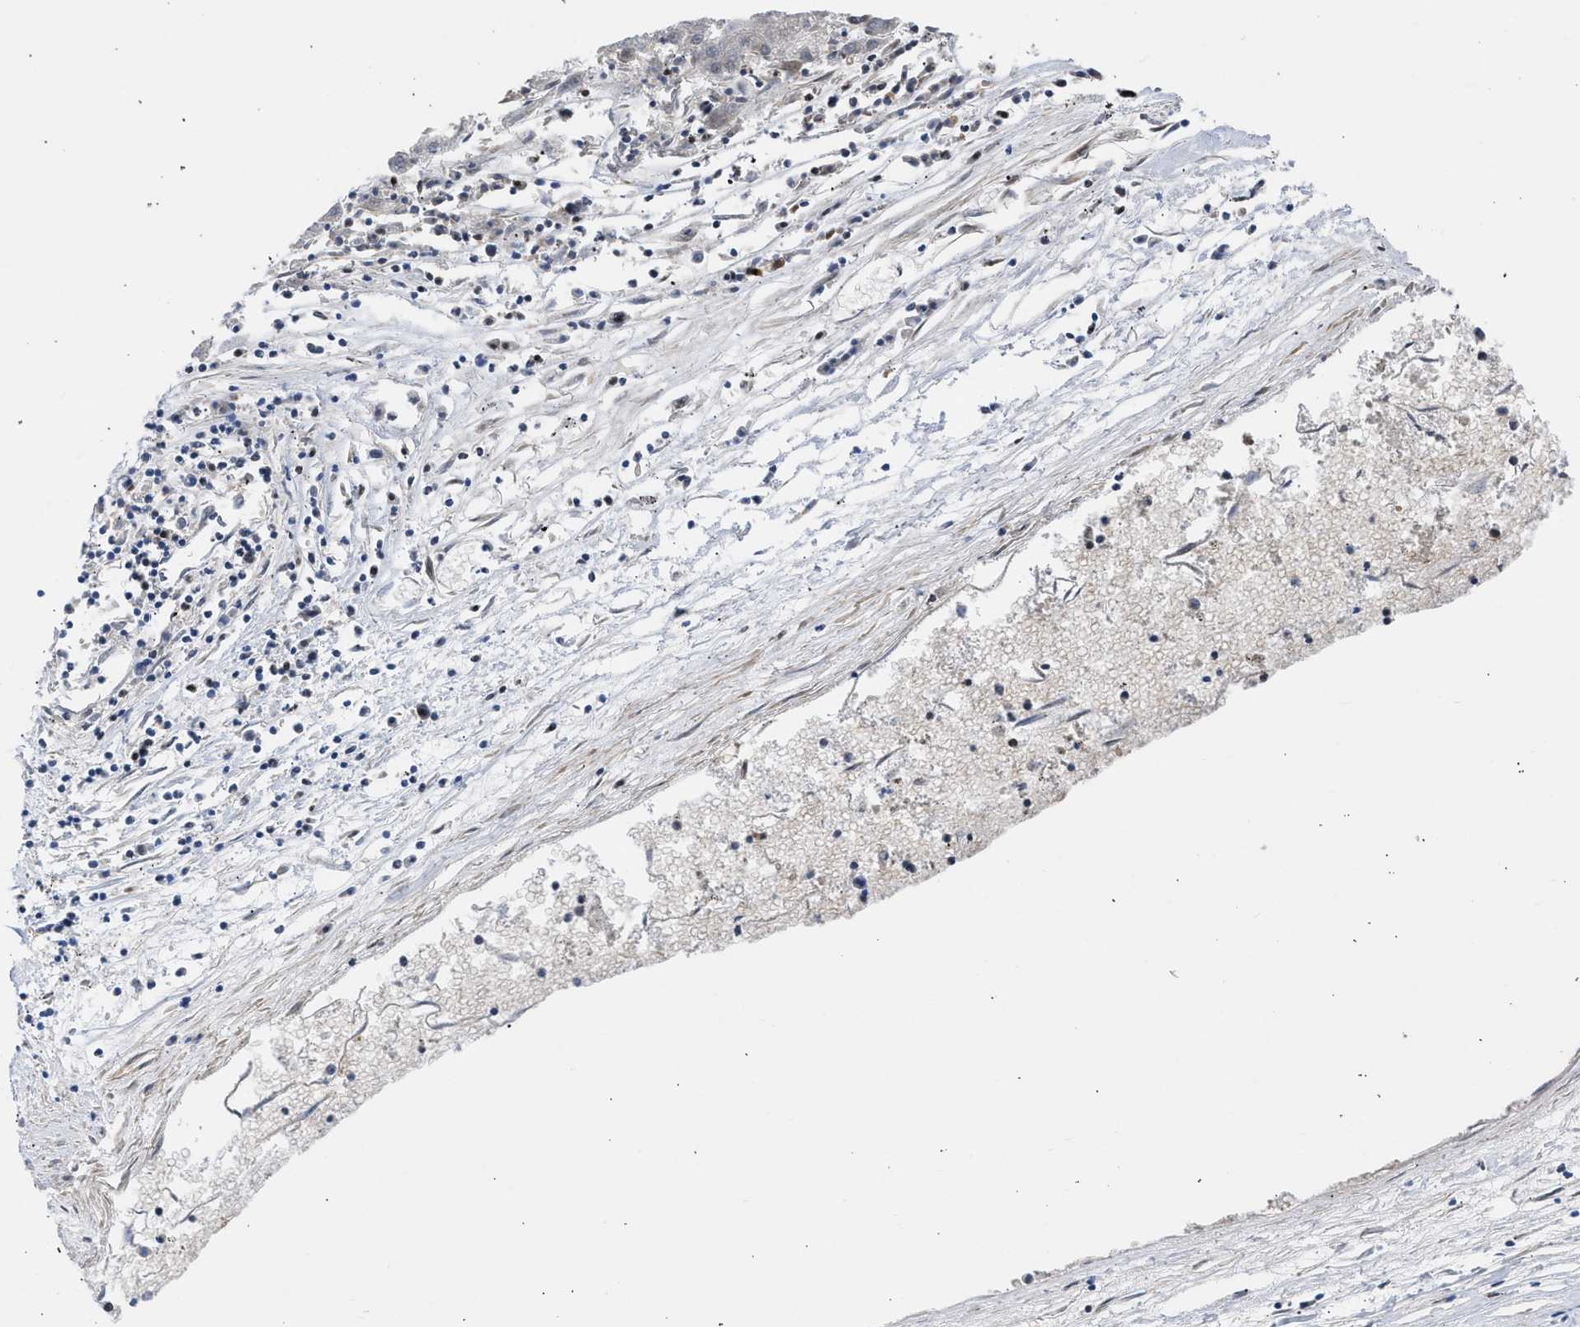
{"staining": {"intensity": "negative", "quantity": "none", "location": "none"}, "tissue": "liver cancer", "cell_type": "Tumor cells", "image_type": "cancer", "snomed": [{"axis": "morphology", "description": "Carcinoma, Hepatocellular, NOS"}, {"axis": "topography", "description": "Liver"}], "caption": "Immunohistochemistry histopathology image of neoplastic tissue: hepatocellular carcinoma (liver) stained with DAB (3,3'-diaminobenzidine) reveals no significant protein expression in tumor cells. (Brightfield microscopy of DAB (3,3'-diaminobenzidine) immunohistochemistry (IHC) at high magnification).", "gene": "BTG3", "patient": {"sex": "male", "age": 72}}